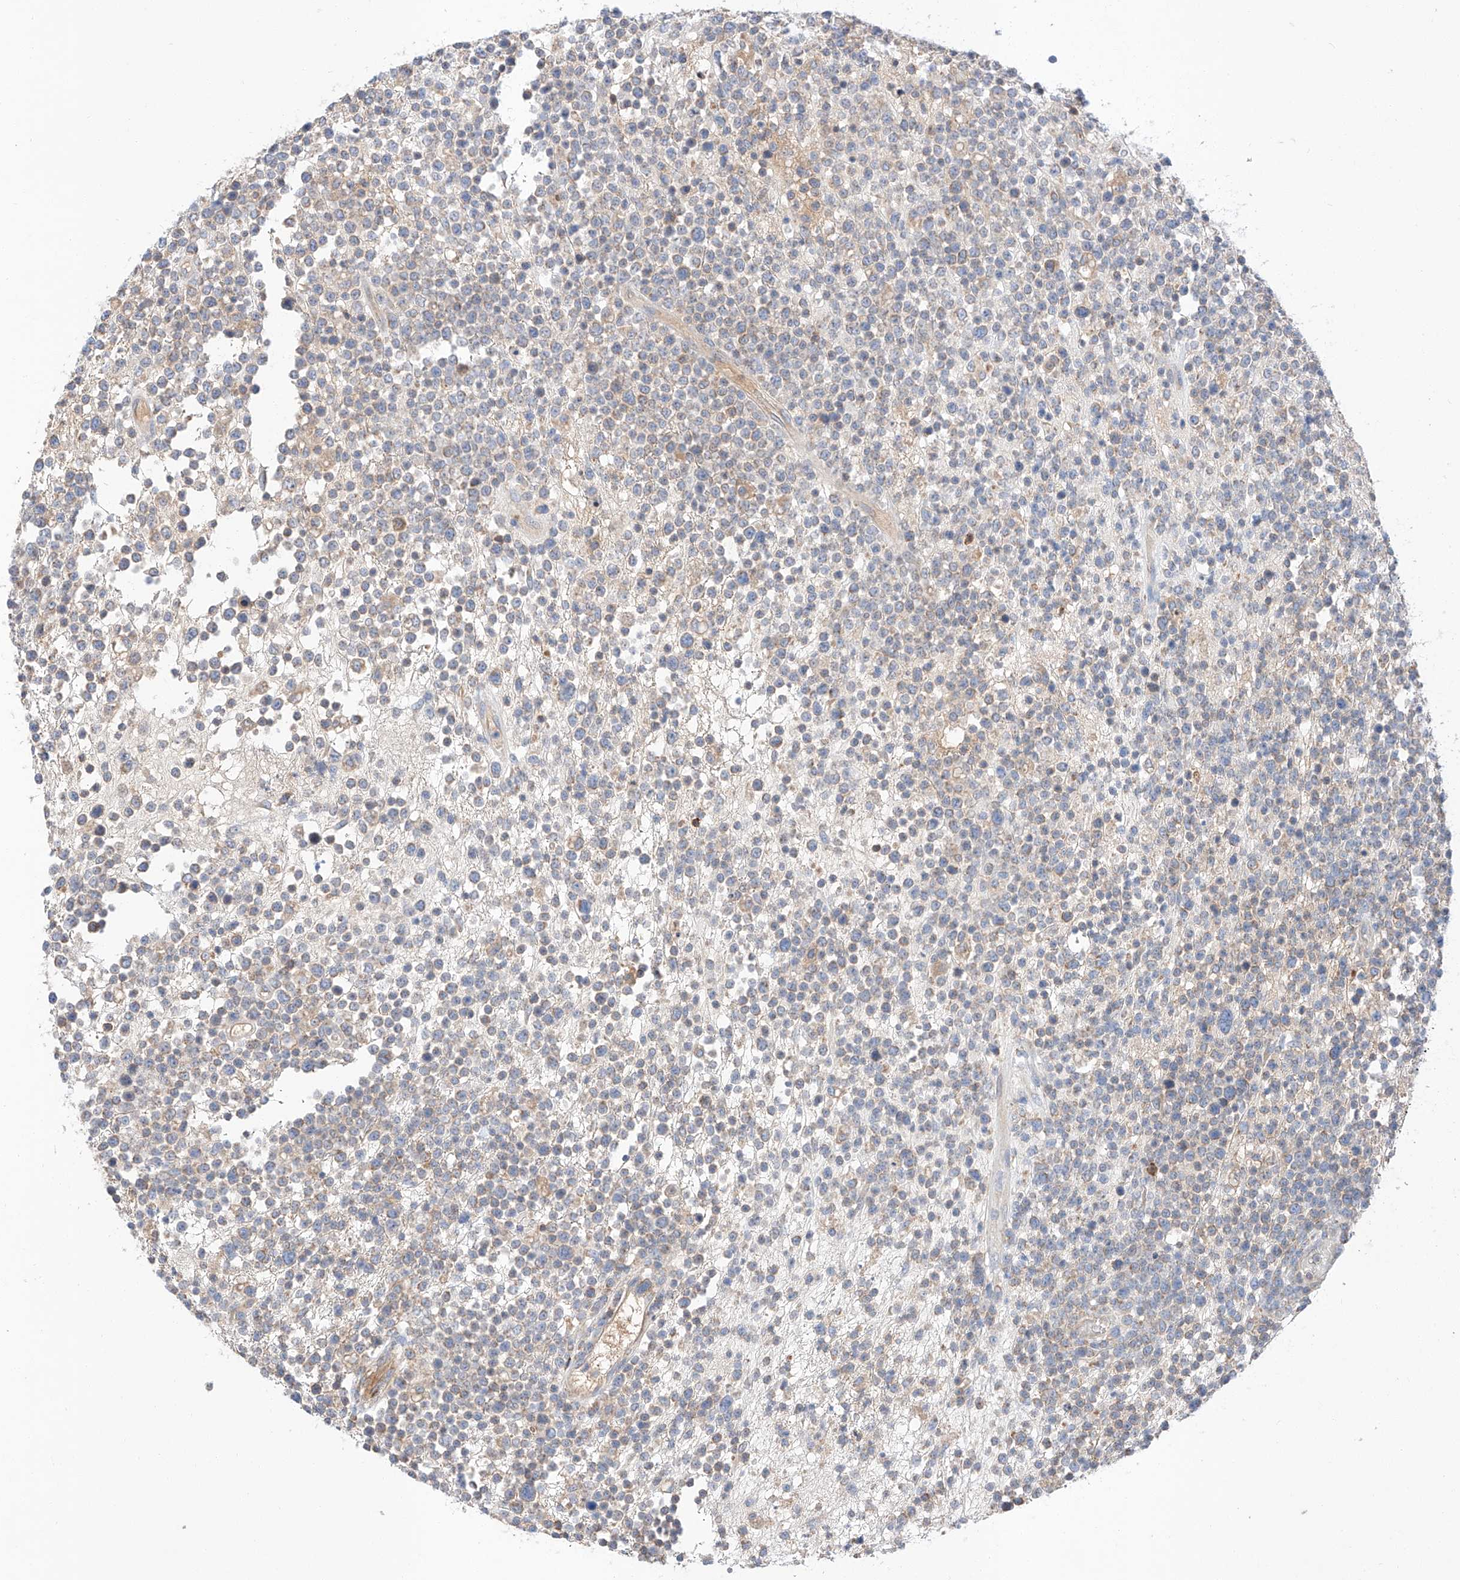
{"staining": {"intensity": "weak", "quantity": ">75%", "location": "cytoplasmic/membranous"}, "tissue": "lymphoma", "cell_type": "Tumor cells", "image_type": "cancer", "snomed": [{"axis": "morphology", "description": "Malignant lymphoma, non-Hodgkin's type, High grade"}, {"axis": "topography", "description": "Colon"}], "caption": "DAB (3,3'-diaminobenzidine) immunohistochemical staining of human lymphoma reveals weak cytoplasmic/membranous protein expression in approximately >75% of tumor cells. (Stains: DAB in brown, nuclei in blue, Microscopy: brightfield microscopy at high magnification).", "gene": "C6orf118", "patient": {"sex": "female", "age": 53}}